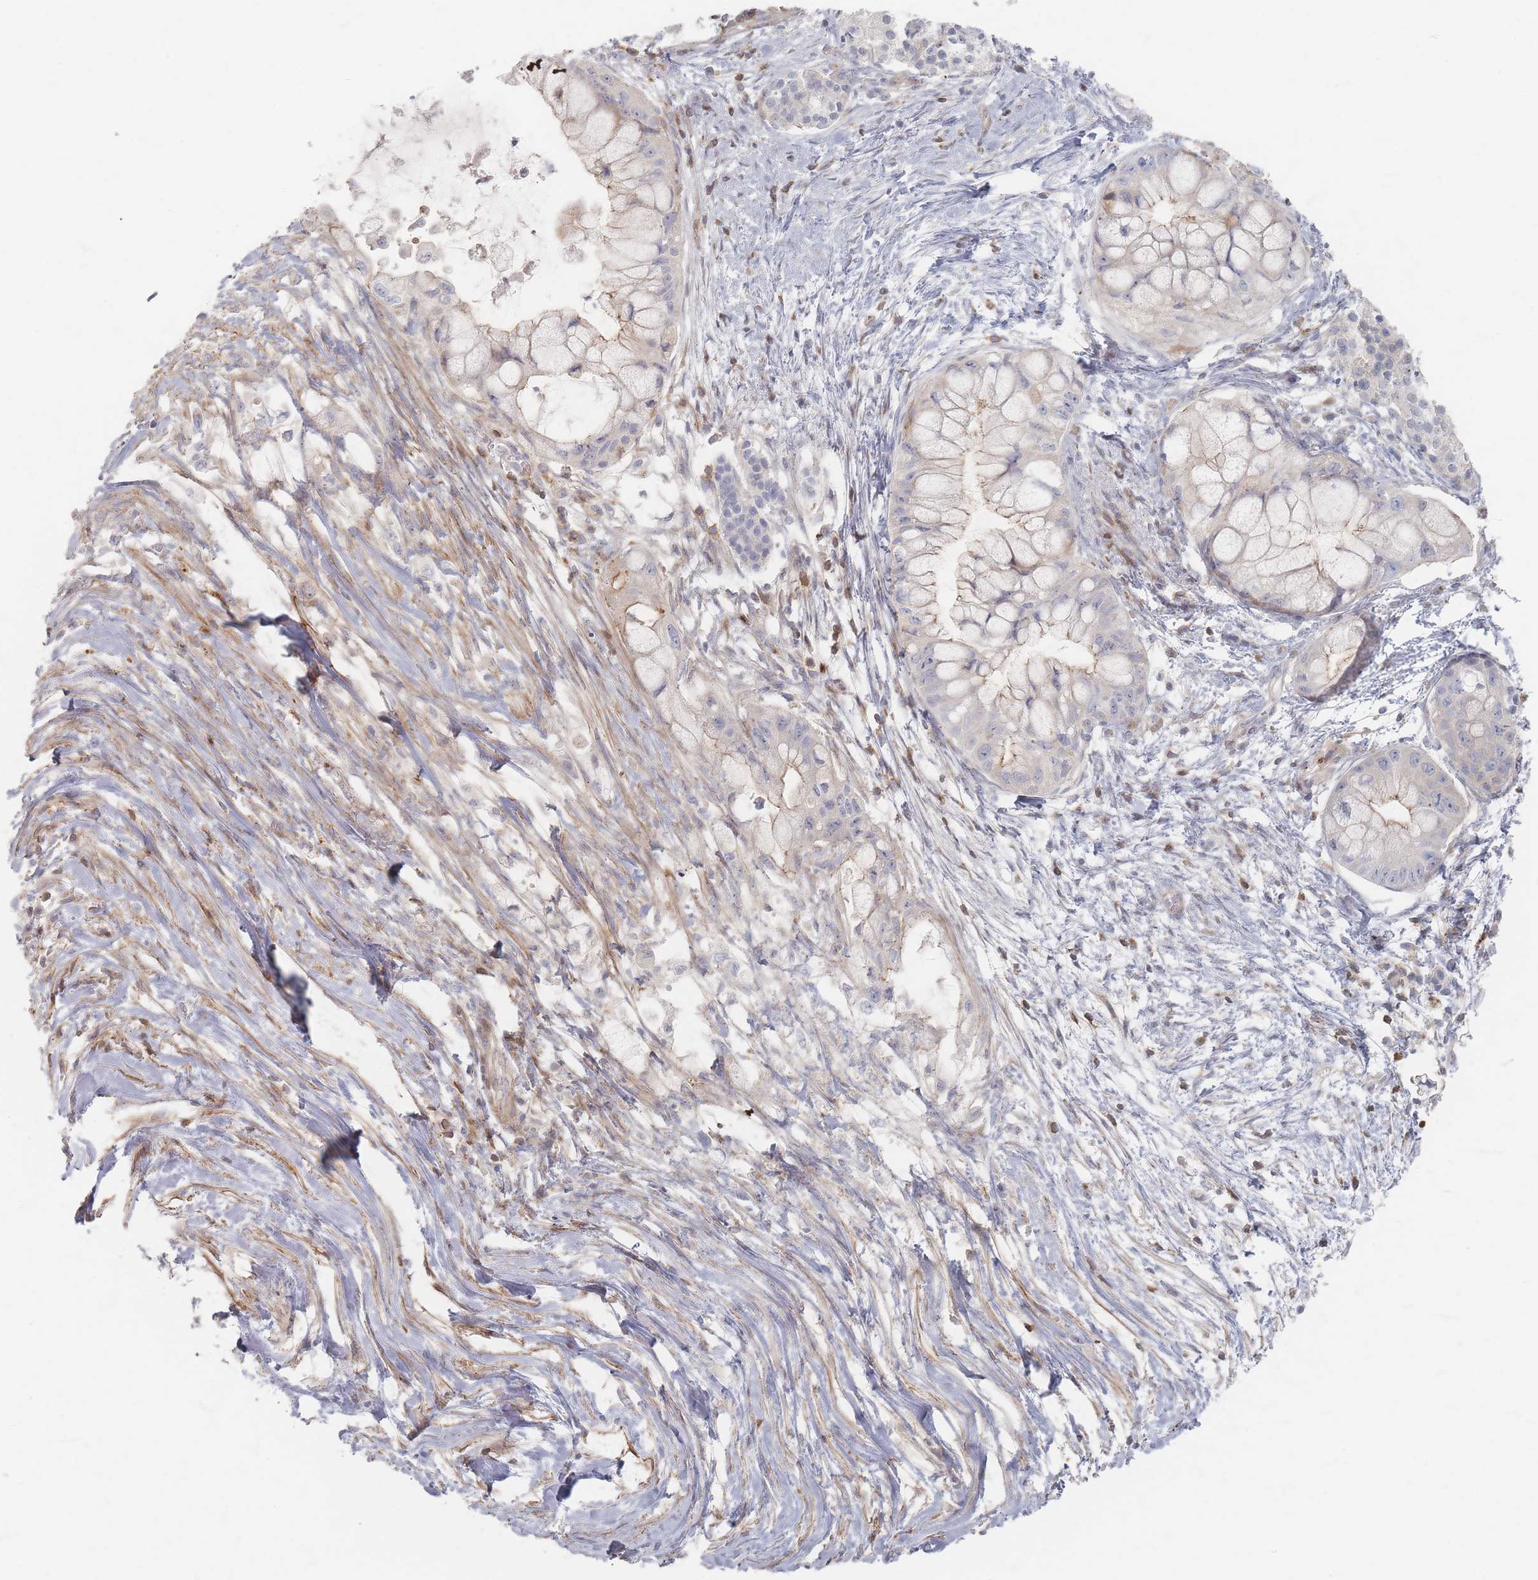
{"staining": {"intensity": "negative", "quantity": "none", "location": "none"}, "tissue": "pancreatic cancer", "cell_type": "Tumor cells", "image_type": "cancer", "snomed": [{"axis": "morphology", "description": "Adenocarcinoma, NOS"}, {"axis": "topography", "description": "Pancreas"}], "caption": "Image shows no significant protein expression in tumor cells of pancreatic cancer. The staining was performed using DAB to visualize the protein expression in brown, while the nuclei were stained in blue with hematoxylin (Magnification: 20x).", "gene": "ZNF852", "patient": {"sex": "male", "age": 48}}